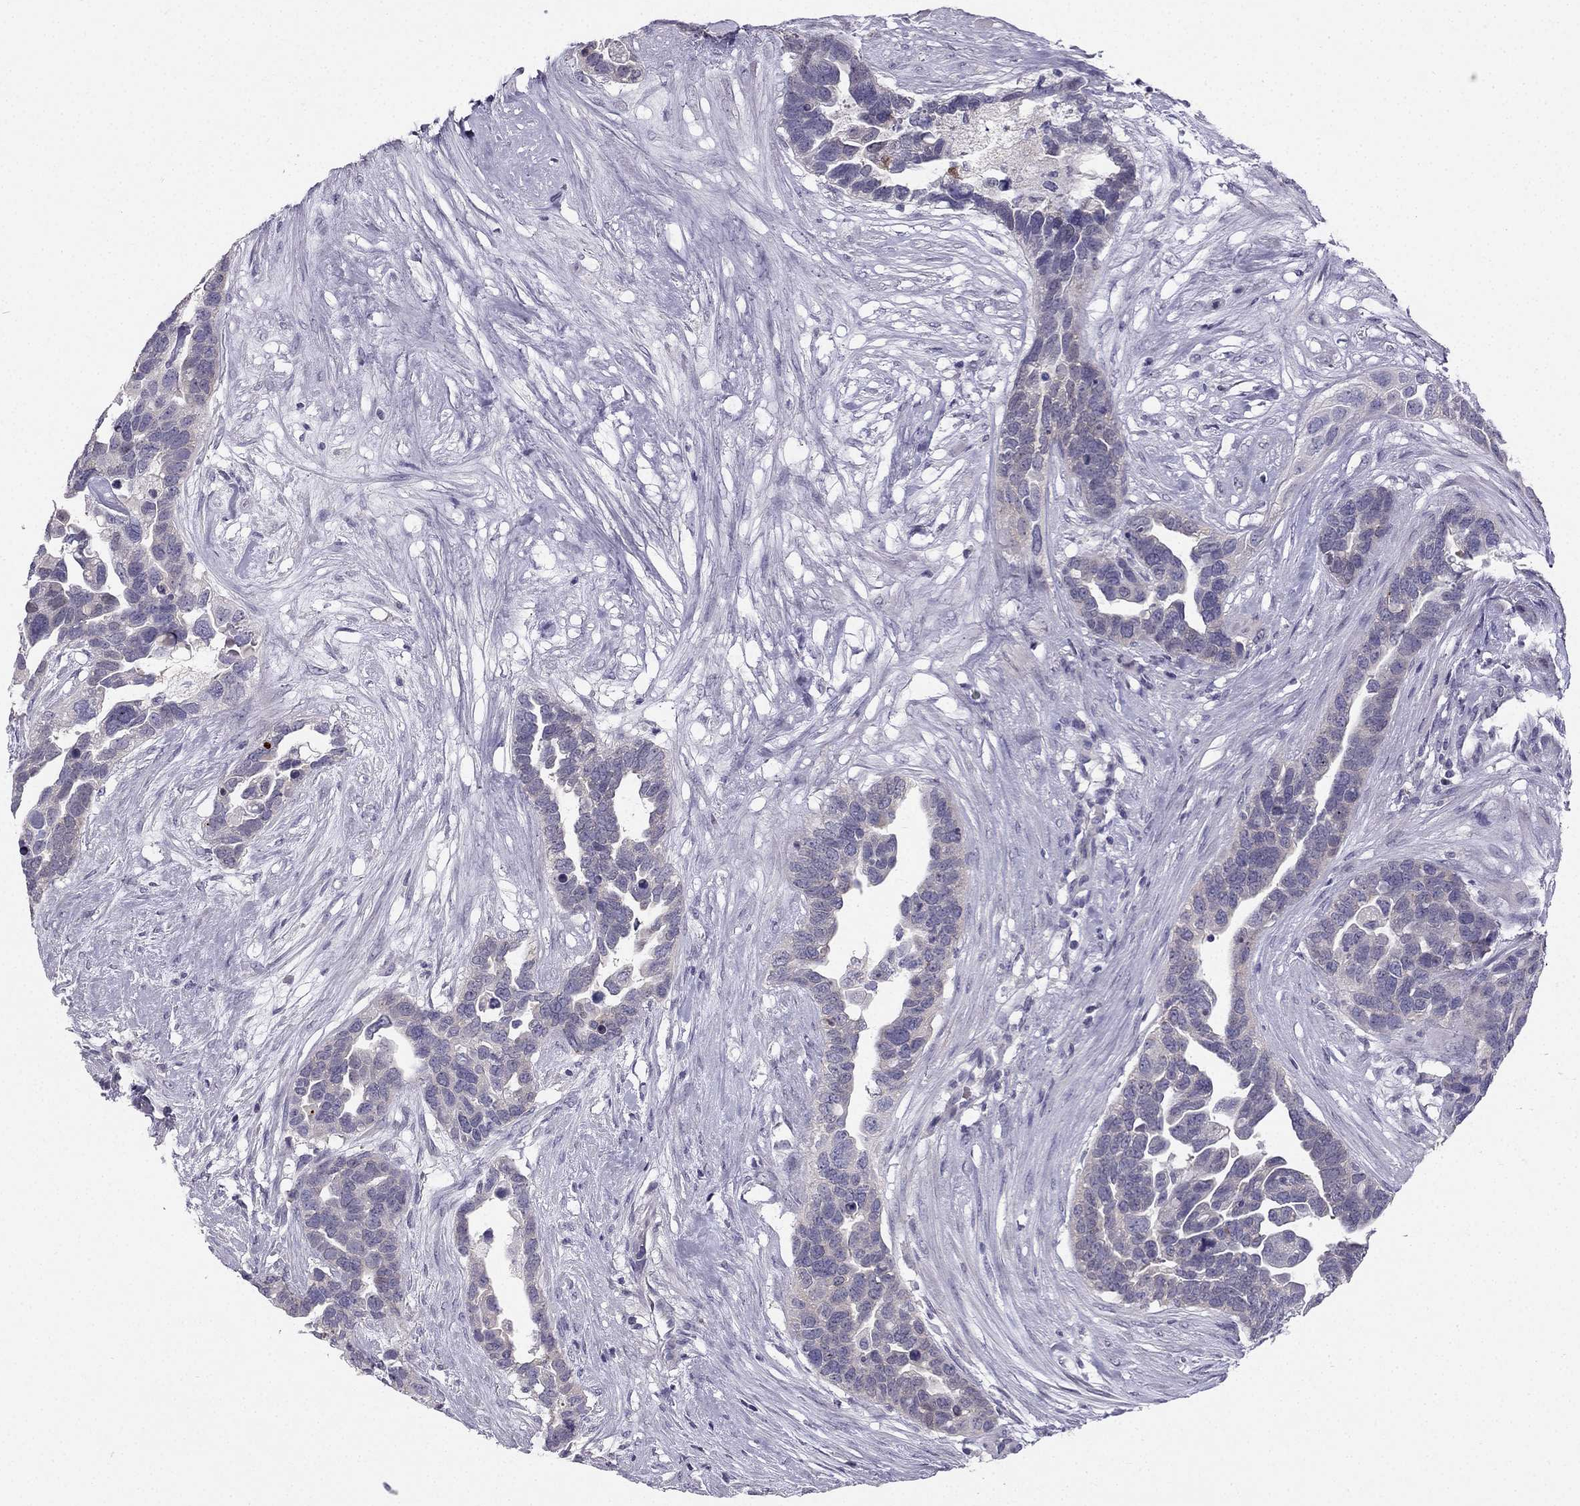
{"staining": {"intensity": "negative", "quantity": "none", "location": "none"}, "tissue": "ovarian cancer", "cell_type": "Tumor cells", "image_type": "cancer", "snomed": [{"axis": "morphology", "description": "Cystadenocarcinoma, serous, NOS"}, {"axis": "topography", "description": "Ovary"}], "caption": "Immunohistochemistry of human ovarian serous cystadenocarcinoma shows no expression in tumor cells. (DAB (3,3'-diaminobenzidine) IHC visualized using brightfield microscopy, high magnification).", "gene": "RSPH14", "patient": {"sex": "female", "age": 54}}